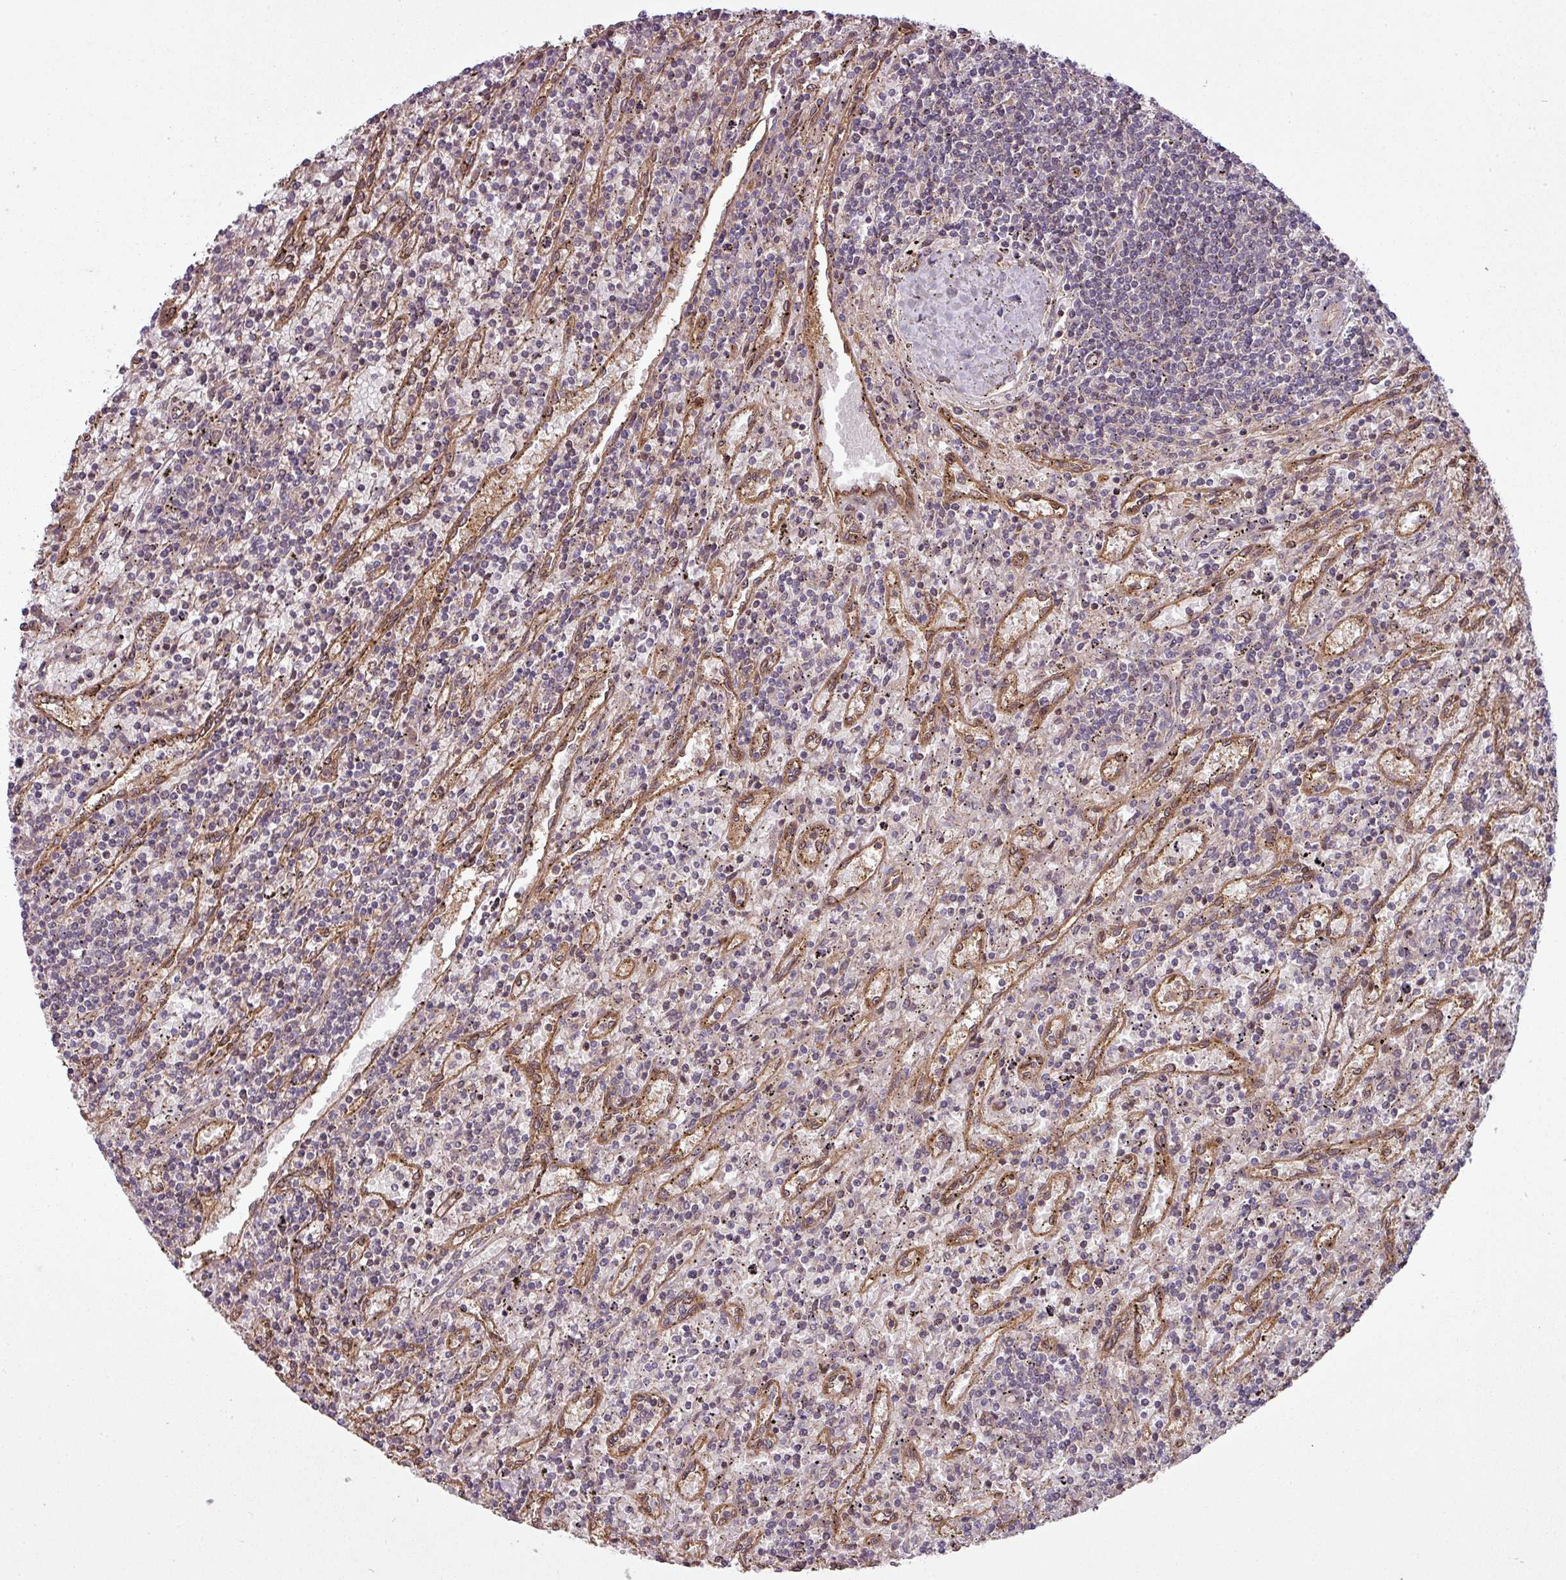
{"staining": {"intensity": "negative", "quantity": "none", "location": "none"}, "tissue": "lymphoma", "cell_type": "Tumor cells", "image_type": "cancer", "snomed": [{"axis": "morphology", "description": "Malignant lymphoma, non-Hodgkin's type, Low grade"}, {"axis": "topography", "description": "Spleen"}], "caption": "Tumor cells are negative for protein expression in human lymphoma.", "gene": "SNRNP25", "patient": {"sex": "male", "age": 76}}